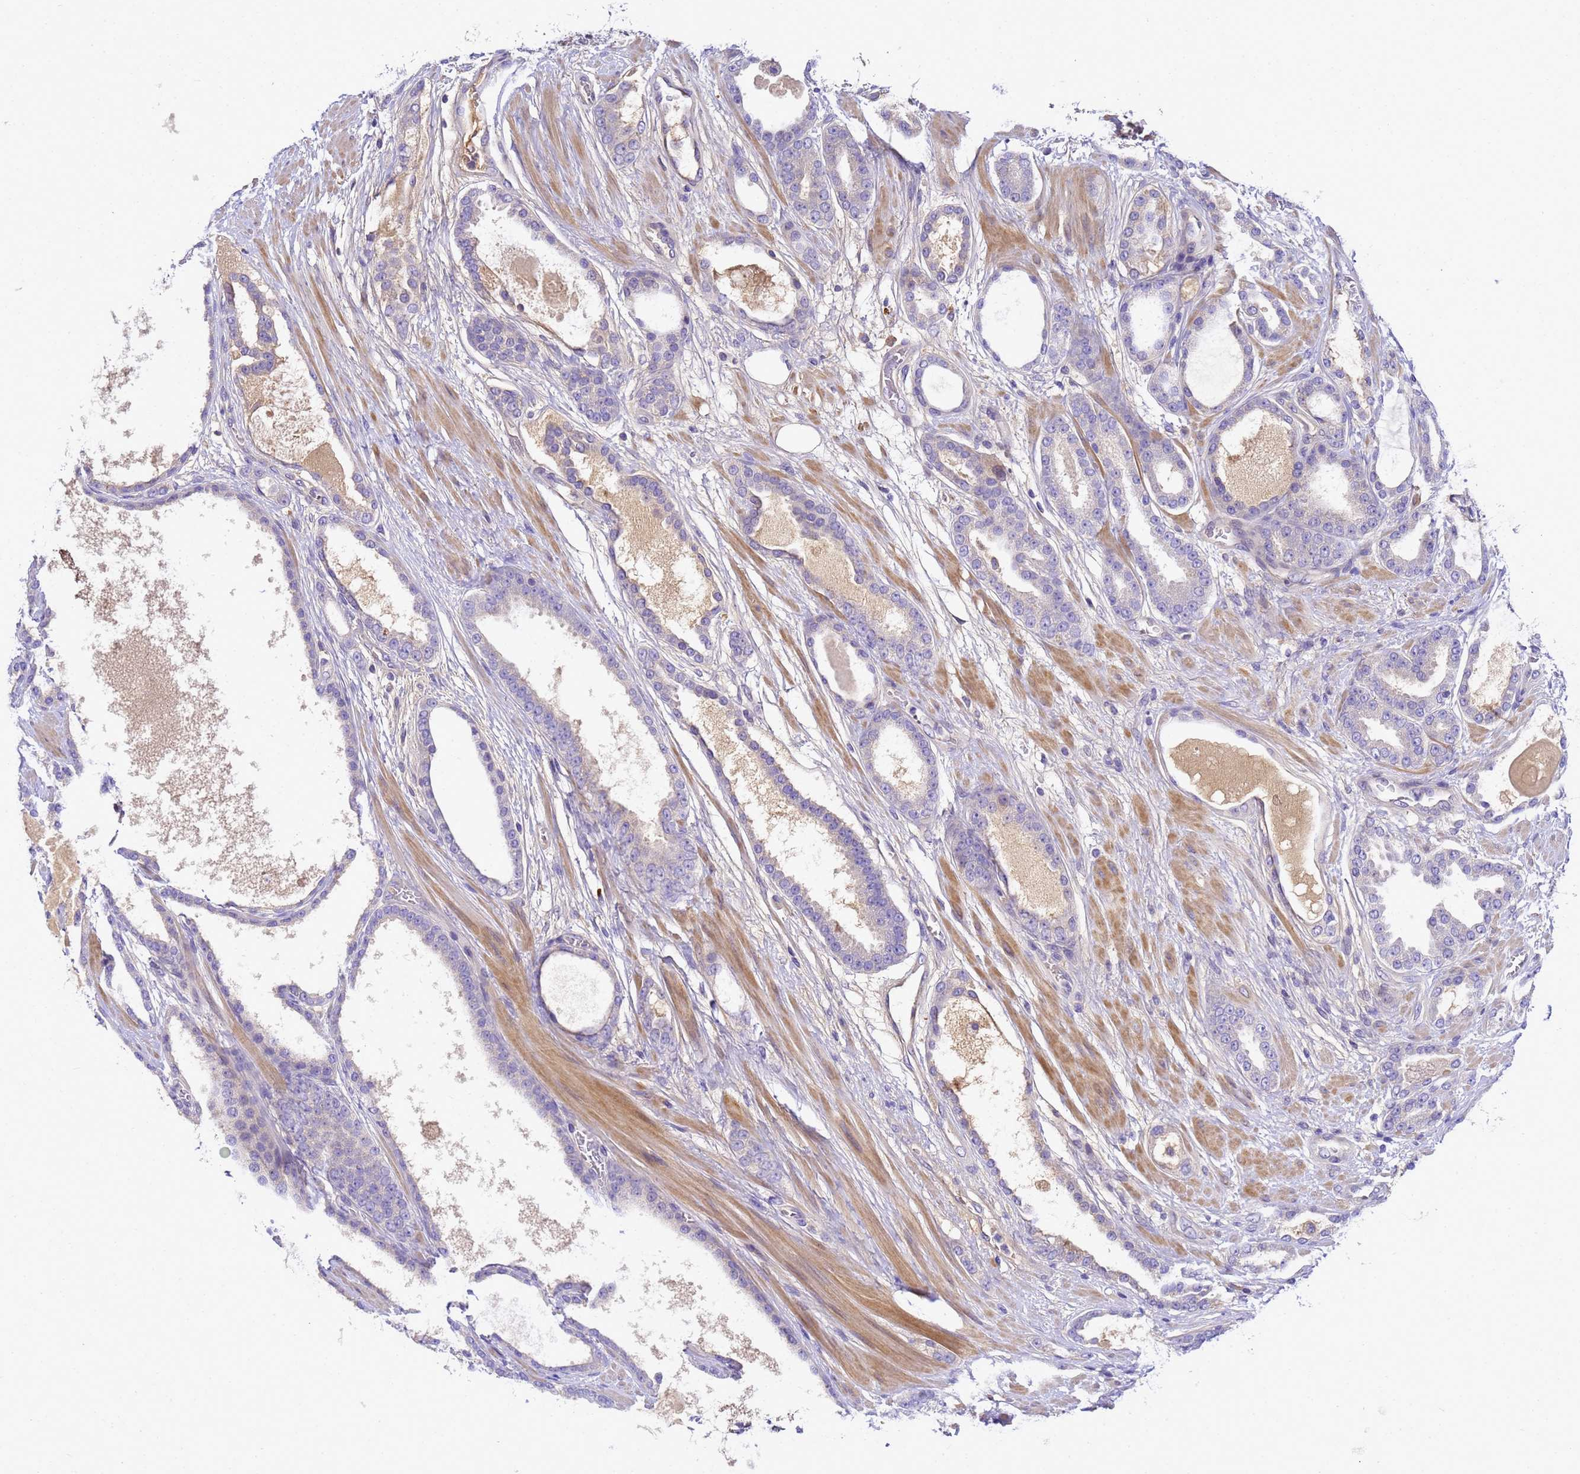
{"staining": {"intensity": "negative", "quantity": "none", "location": "none"}, "tissue": "prostate cancer", "cell_type": "Tumor cells", "image_type": "cancer", "snomed": [{"axis": "morphology", "description": "Adenocarcinoma, High grade"}, {"axis": "topography", "description": "Prostate"}], "caption": "Tumor cells show no significant protein staining in prostate cancer.", "gene": "TBCD", "patient": {"sex": "male", "age": 60}}